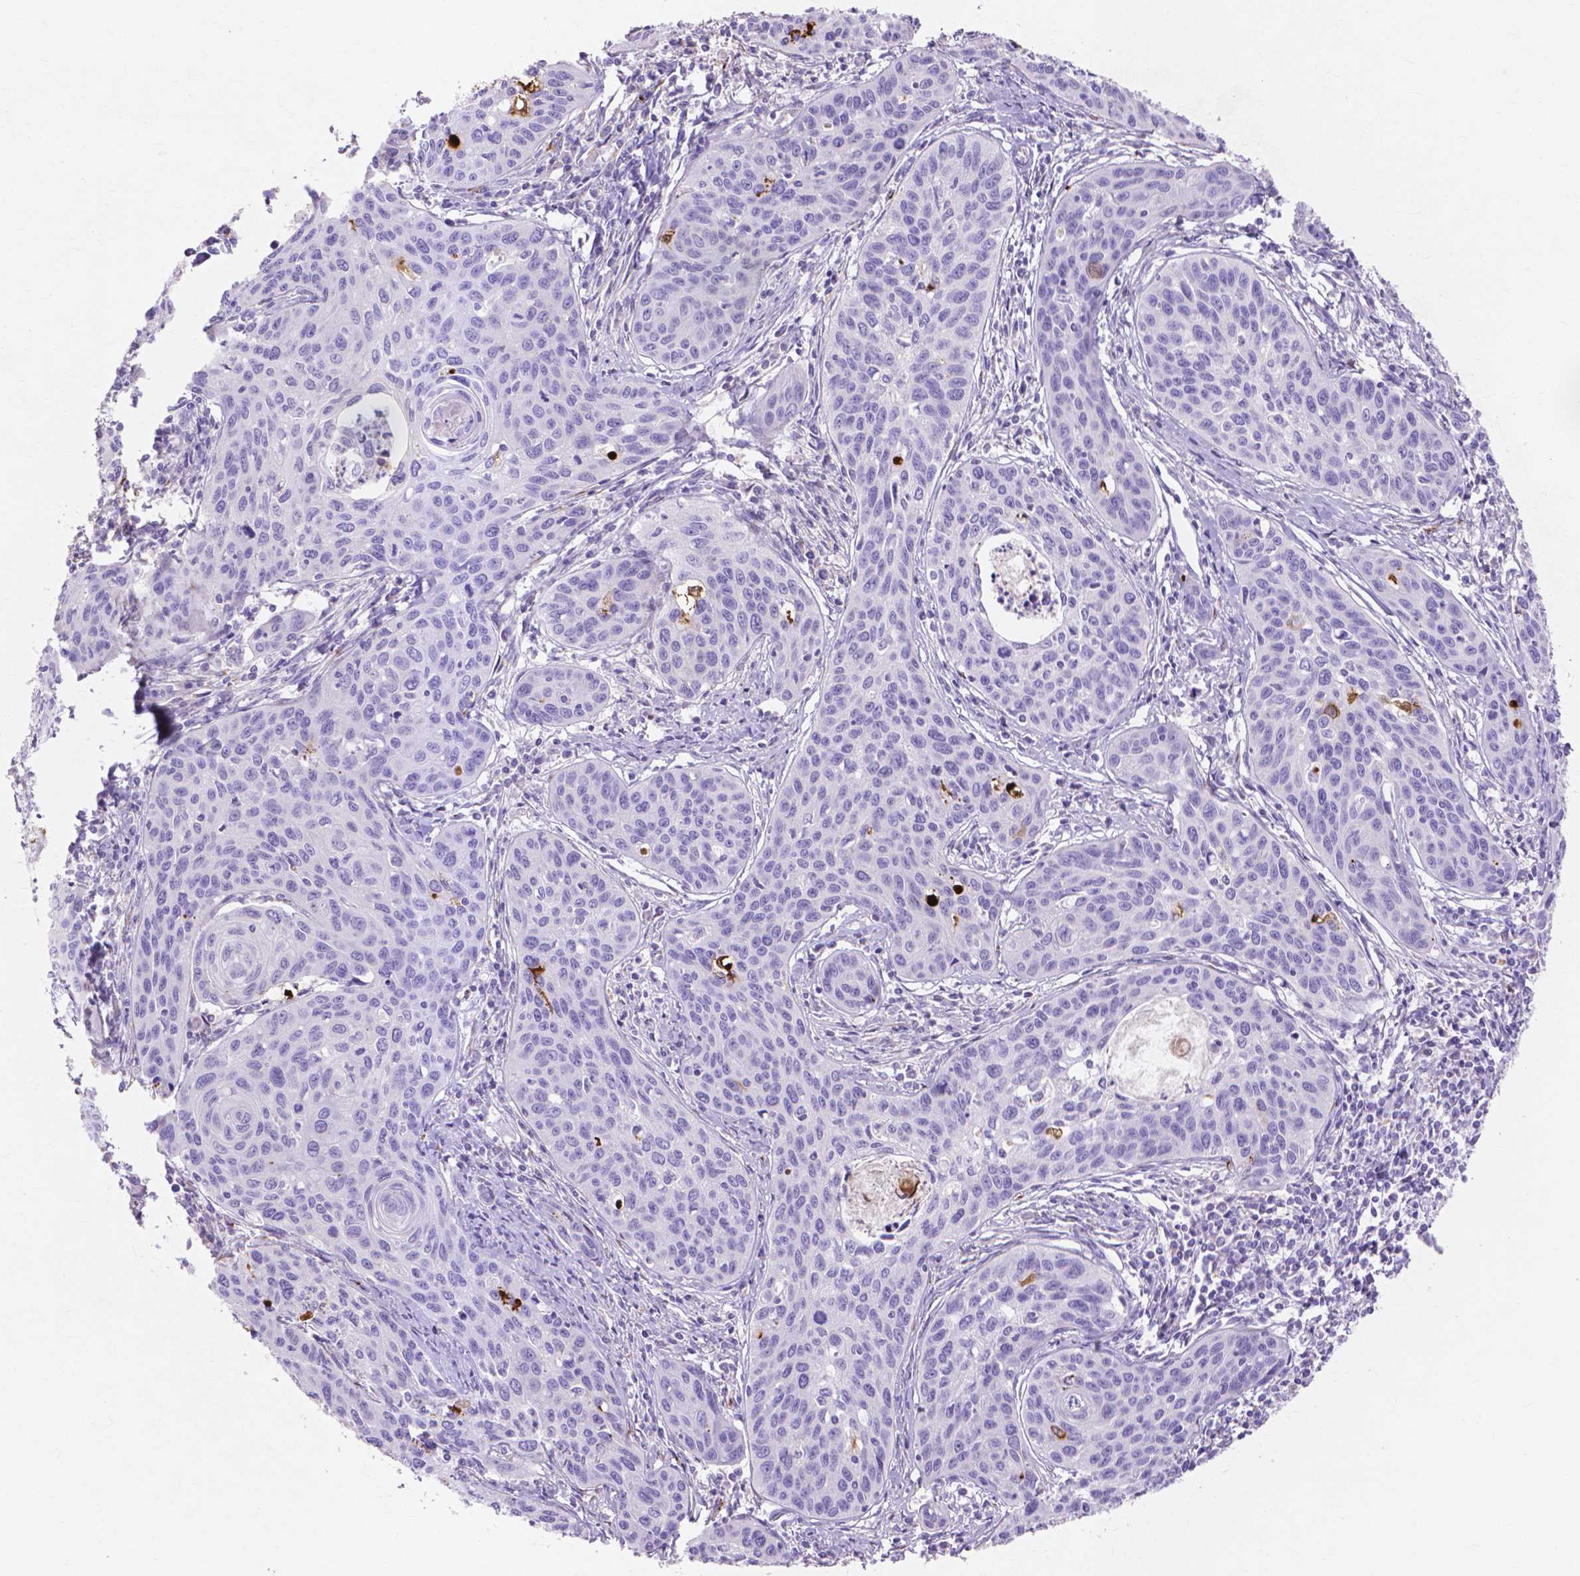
{"staining": {"intensity": "negative", "quantity": "none", "location": "none"}, "tissue": "cervical cancer", "cell_type": "Tumor cells", "image_type": "cancer", "snomed": [{"axis": "morphology", "description": "Squamous cell carcinoma, NOS"}, {"axis": "topography", "description": "Cervix"}], "caption": "The photomicrograph demonstrates no significant staining in tumor cells of cervical cancer (squamous cell carcinoma).", "gene": "MMP11", "patient": {"sex": "female", "age": 31}}